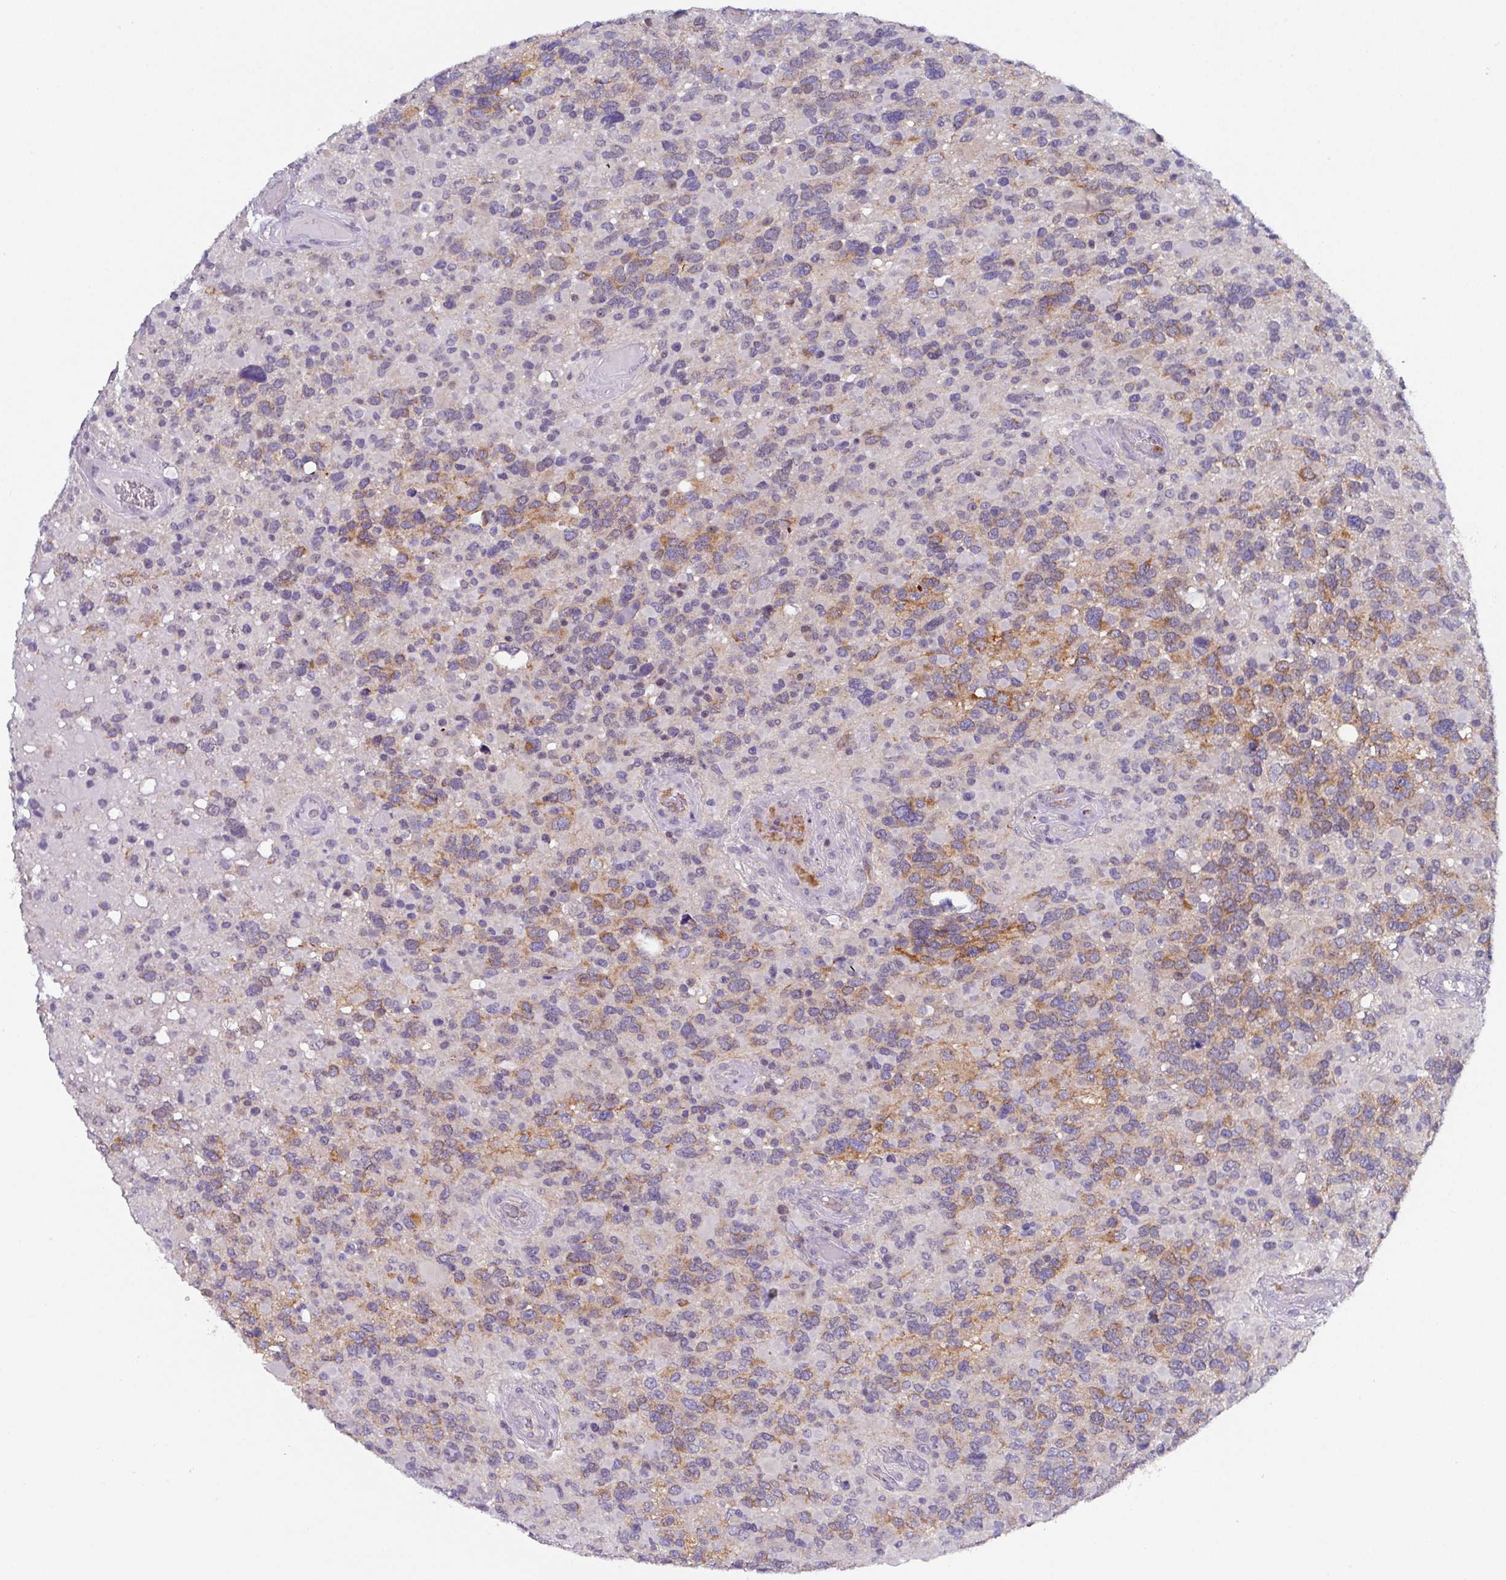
{"staining": {"intensity": "moderate", "quantity": "25%-75%", "location": "cytoplasmic/membranous"}, "tissue": "glioma", "cell_type": "Tumor cells", "image_type": "cancer", "snomed": [{"axis": "morphology", "description": "Glioma, malignant, High grade"}, {"axis": "topography", "description": "Brain"}], "caption": "IHC staining of glioma, which demonstrates medium levels of moderate cytoplasmic/membranous positivity in approximately 25%-75% of tumor cells indicating moderate cytoplasmic/membranous protein staining. The staining was performed using DAB (3,3'-diaminobenzidine) (brown) for protein detection and nuclei were counterstained in hematoxylin (blue).", "gene": "DCAF12L2", "patient": {"sex": "female", "age": 40}}